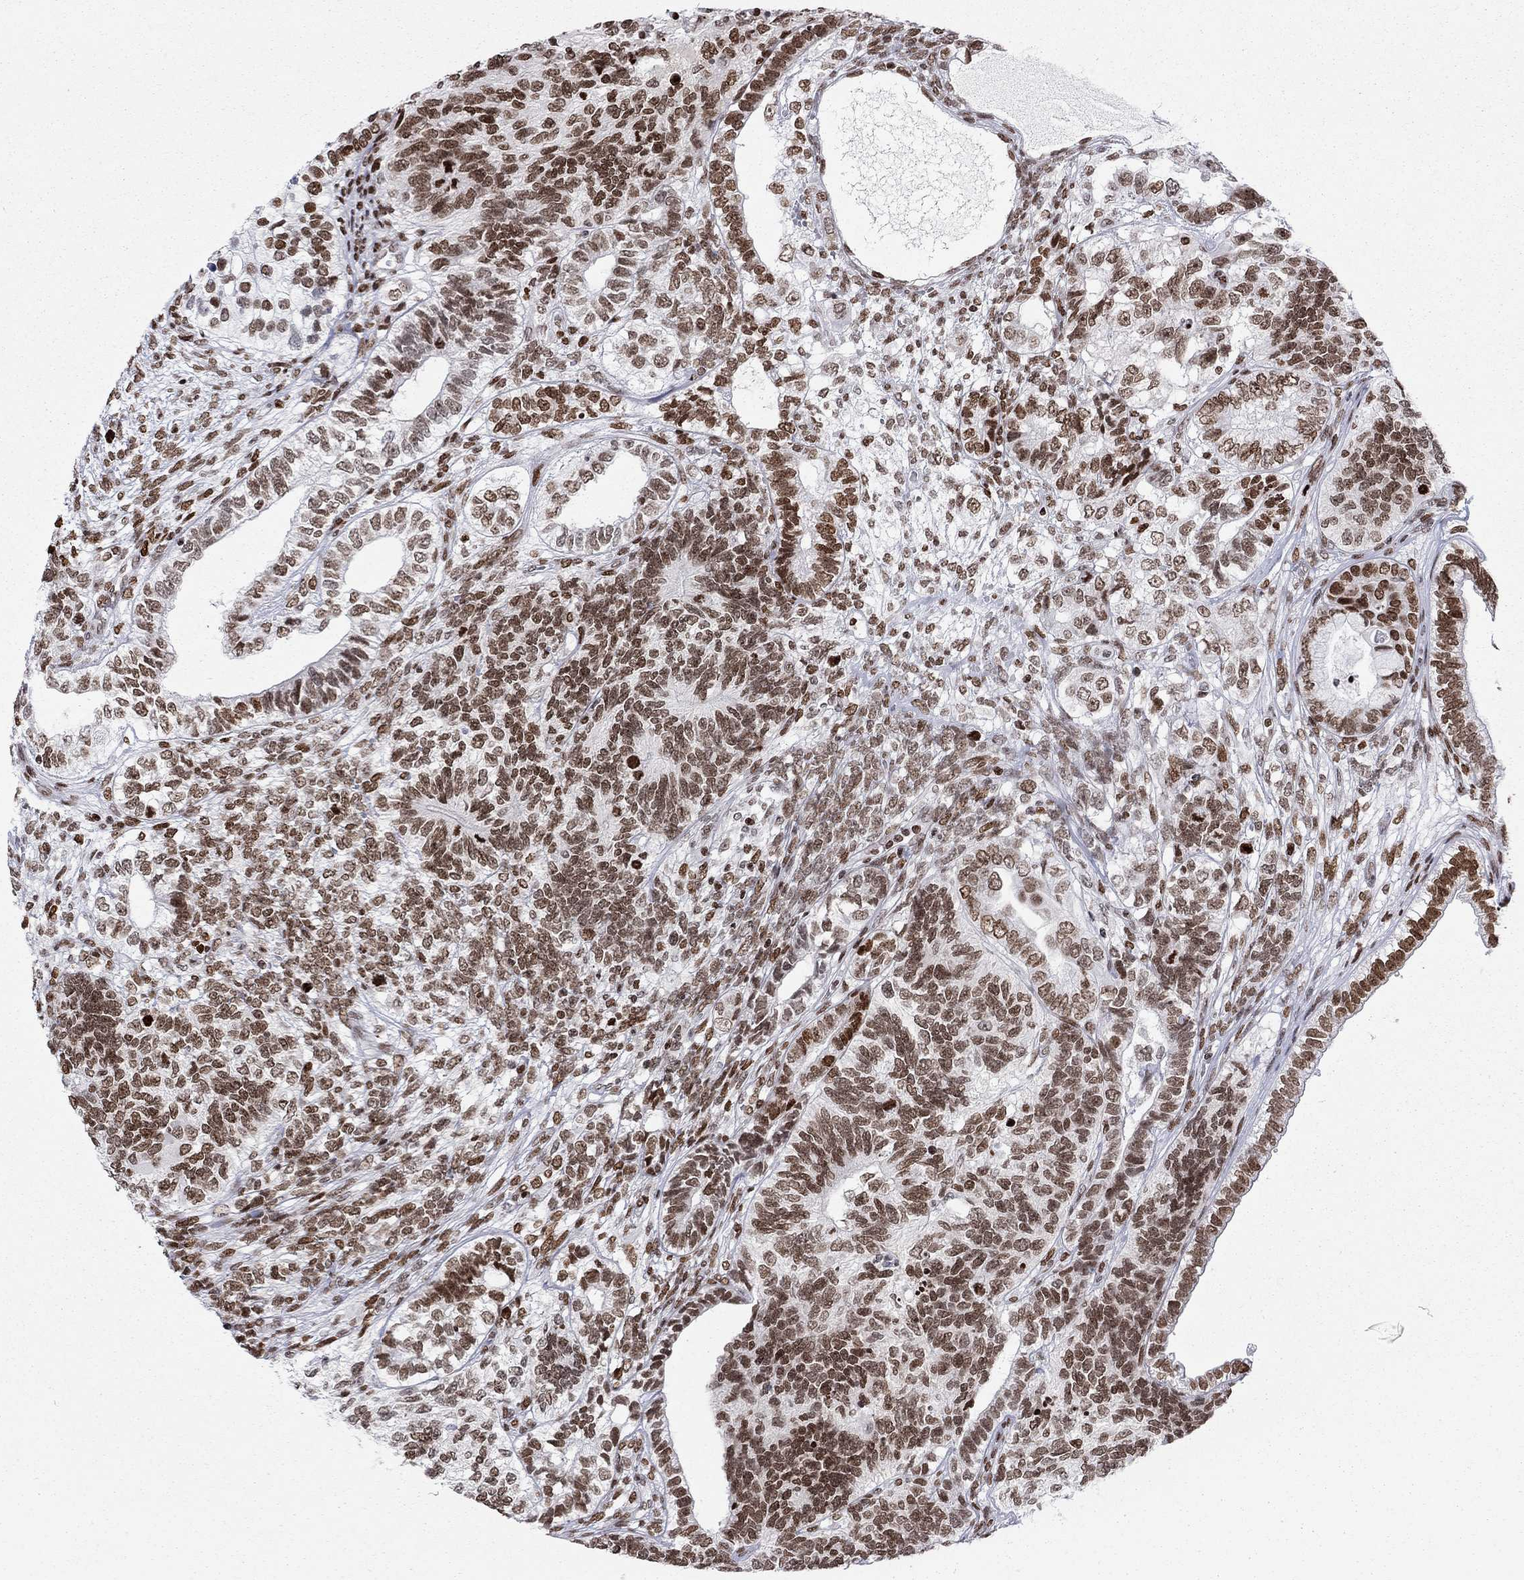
{"staining": {"intensity": "strong", "quantity": ">75%", "location": "nuclear"}, "tissue": "testis cancer", "cell_type": "Tumor cells", "image_type": "cancer", "snomed": [{"axis": "morphology", "description": "Seminoma, NOS"}, {"axis": "morphology", "description": "Carcinoma, Embryonal, NOS"}, {"axis": "topography", "description": "Testis"}], "caption": "Immunohistochemistry (IHC) image of testis cancer (embryonal carcinoma) stained for a protein (brown), which displays high levels of strong nuclear expression in about >75% of tumor cells.", "gene": "H2AX", "patient": {"sex": "male", "age": 41}}